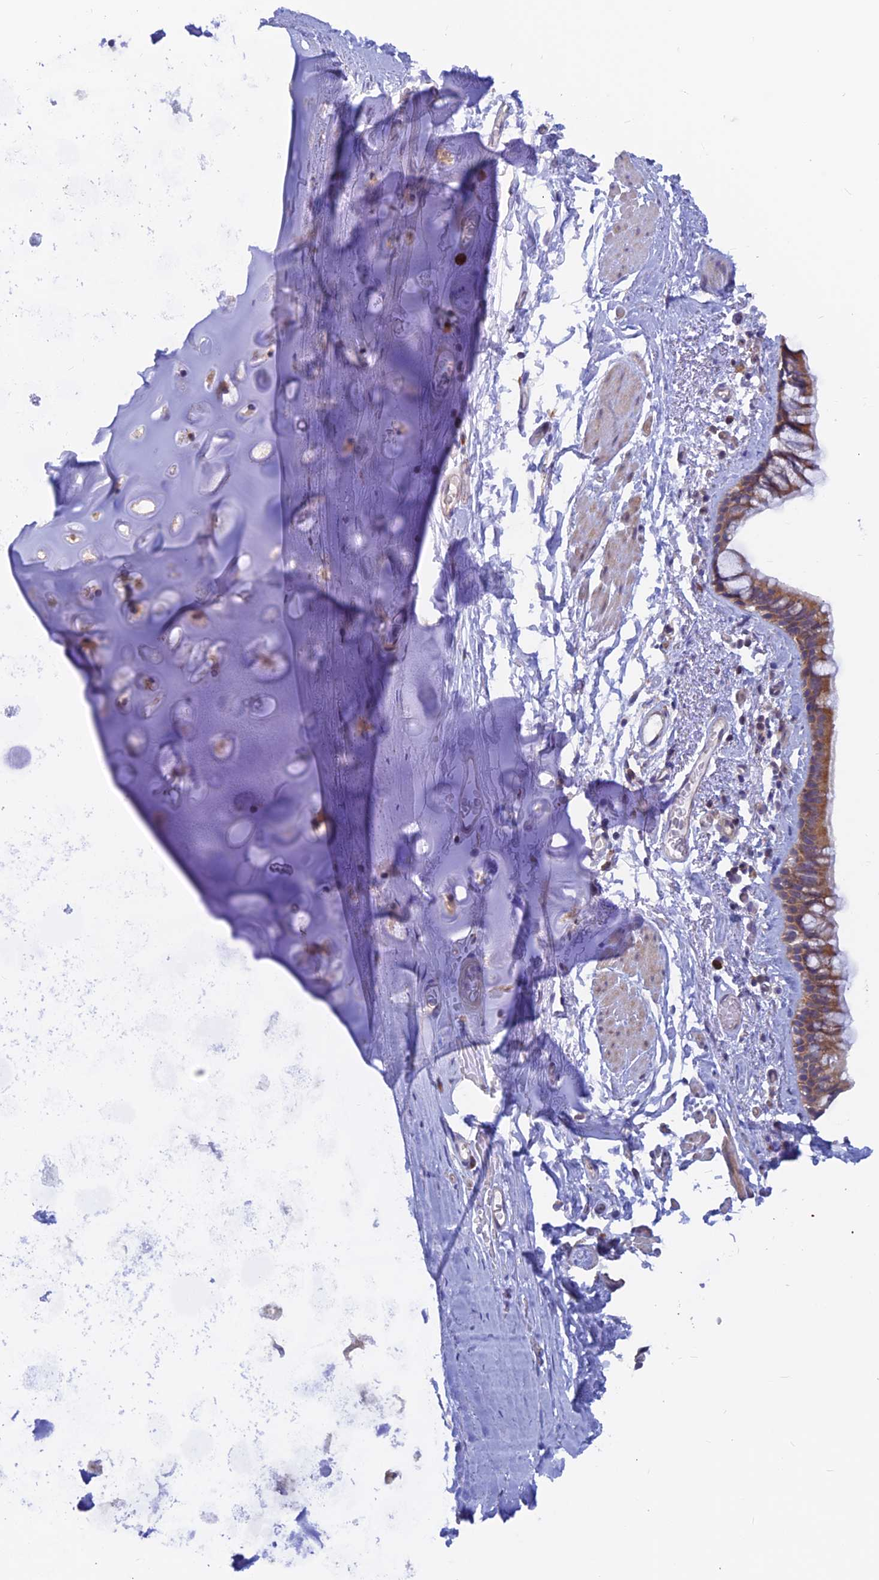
{"staining": {"intensity": "moderate", "quantity": ">75%", "location": "cytoplasmic/membranous"}, "tissue": "bronchus", "cell_type": "Respiratory epithelial cells", "image_type": "normal", "snomed": [{"axis": "morphology", "description": "Normal tissue, NOS"}, {"axis": "topography", "description": "Cartilage tissue"}], "caption": "Respiratory epithelial cells display medium levels of moderate cytoplasmic/membranous positivity in approximately >75% of cells in unremarkable bronchus. (brown staining indicates protein expression, while blue staining denotes nuclei).", "gene": "DNAJC16", "patient": {"sex": "male", "age": 63}}